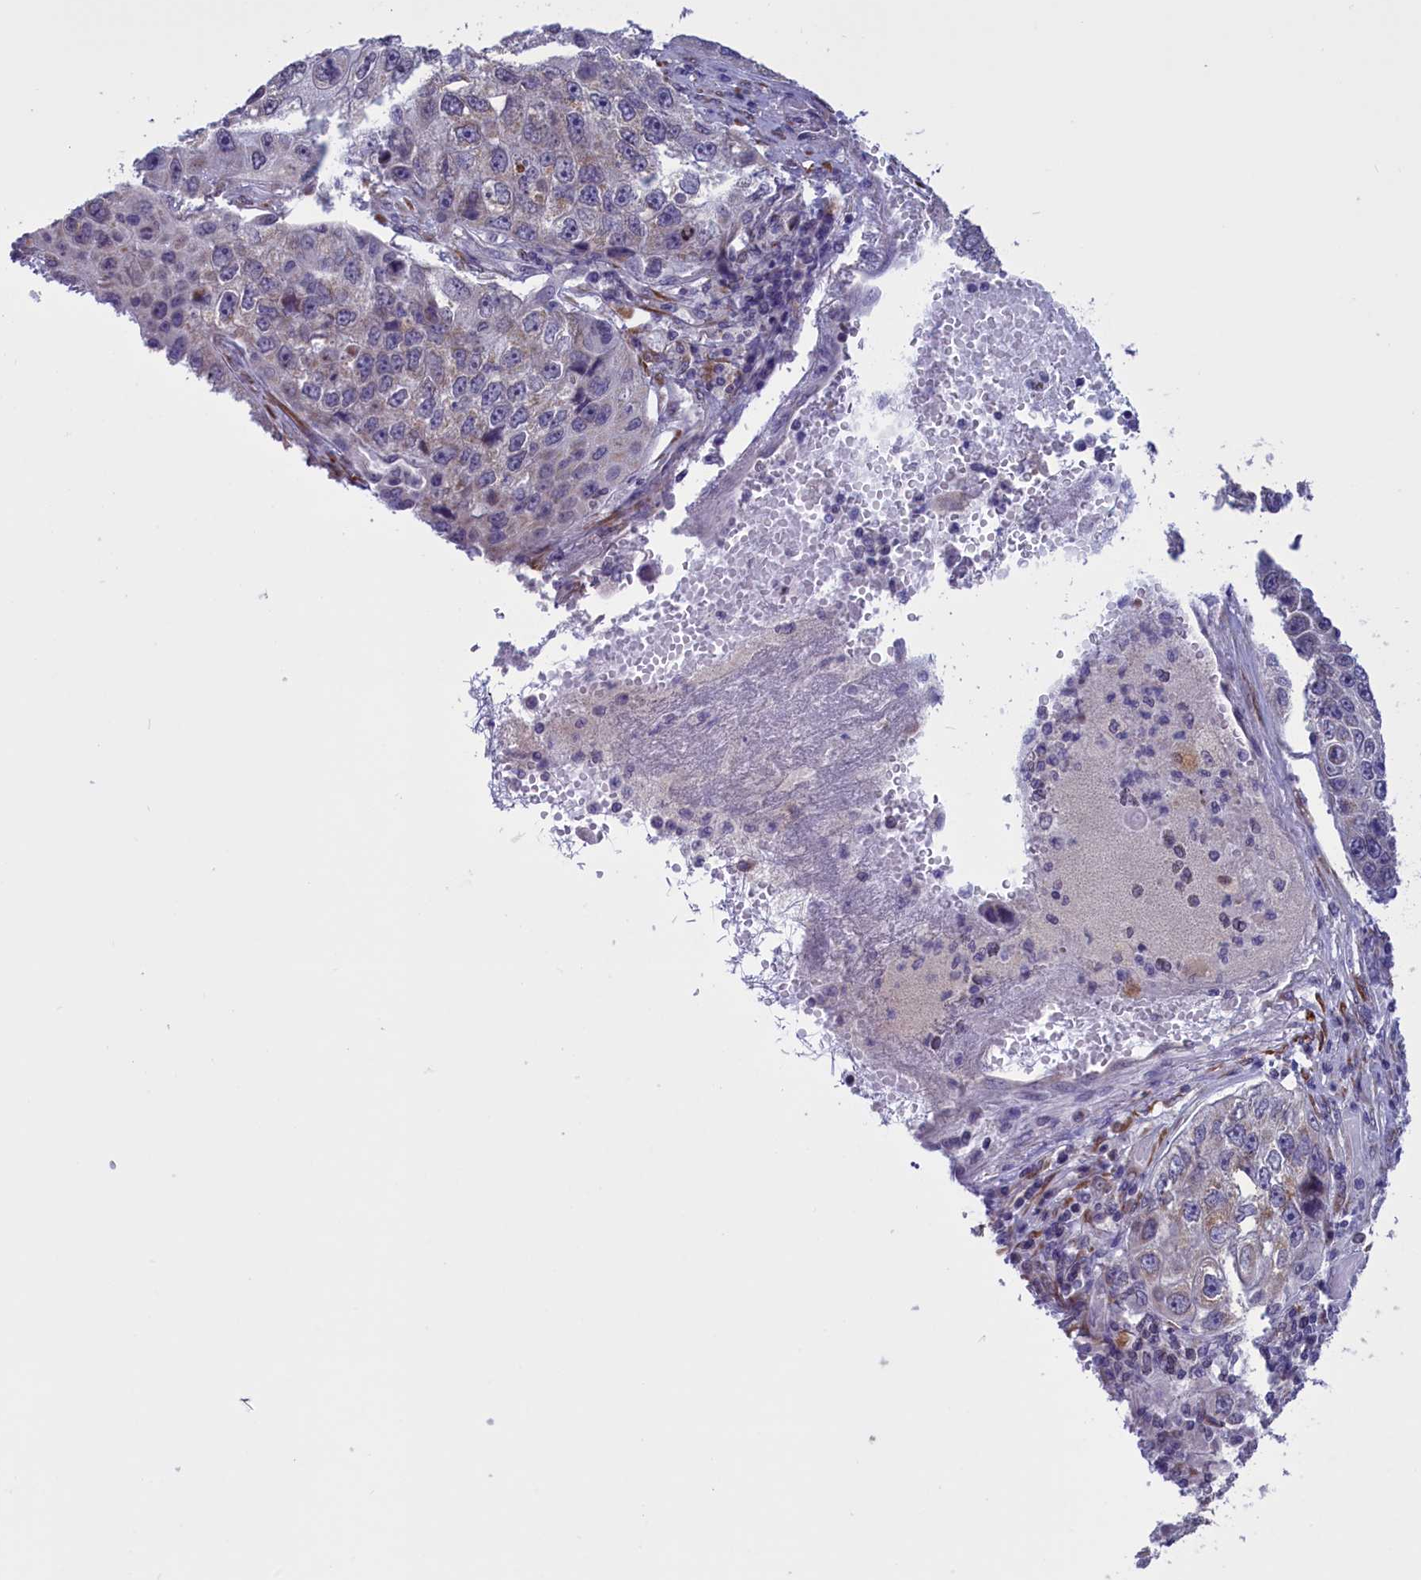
{"staining": {"intensity": "weak", "quantity": "<25%", "location": "cytoplasmic/membranous"}, "tissue": "lung cancer", "cell_type": "Tumor cells", "image_type": "cancer", "snomed": [{"axis": "morphology", "description": "Squamous cell carcinoma, NOS"}, {"axis": "topography", "description": "Lung"}], "caption": "Human lung cancer (squamous cell carcinoma) stained for a protein using immunohistochemistry (IHC) reveals no positivity in tumor cells.", "gene": "PARS2", "patient": {"sex": "male", "age": 61}}